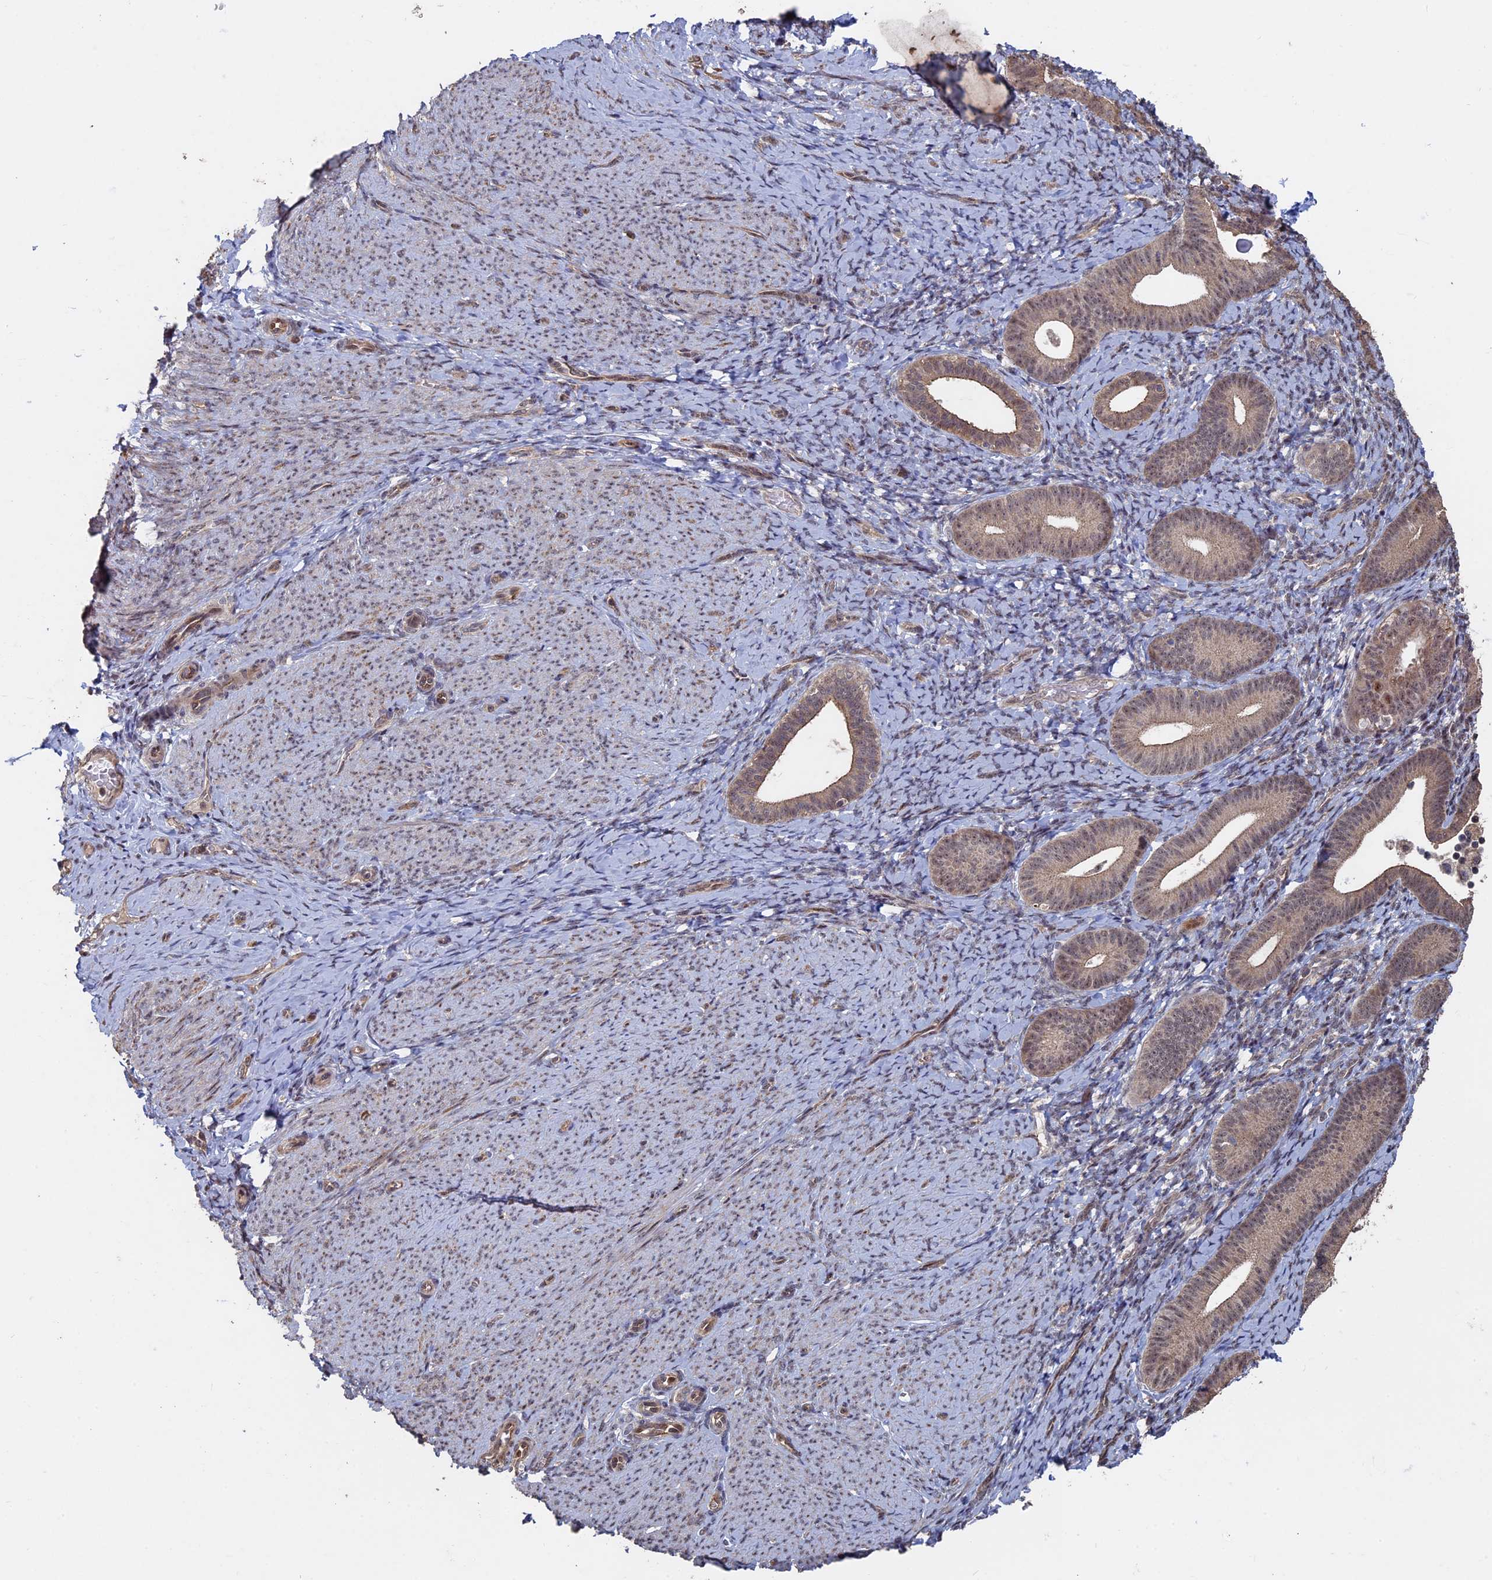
{"staining": {"intensity": "weak", "quantity": "<25%", "location": "cytoplasmic/membranous,nuclear"}, "tissue": "endometrium", "cell_type": "Cells in endometrial stroma", "image_type": "normal", "snomed": [{"axis": "morphology", "description": "Normal tissue, NOS"}, {"axis": "topography", "description": "Endometrium"}], "caption": "DAB immunohistochemical staining of unremarkable endometrium displays no significant staining in cells in endometrial stroma.", "gene": "KIAA1328", "patient": {"sex": "female", "age": 65}}